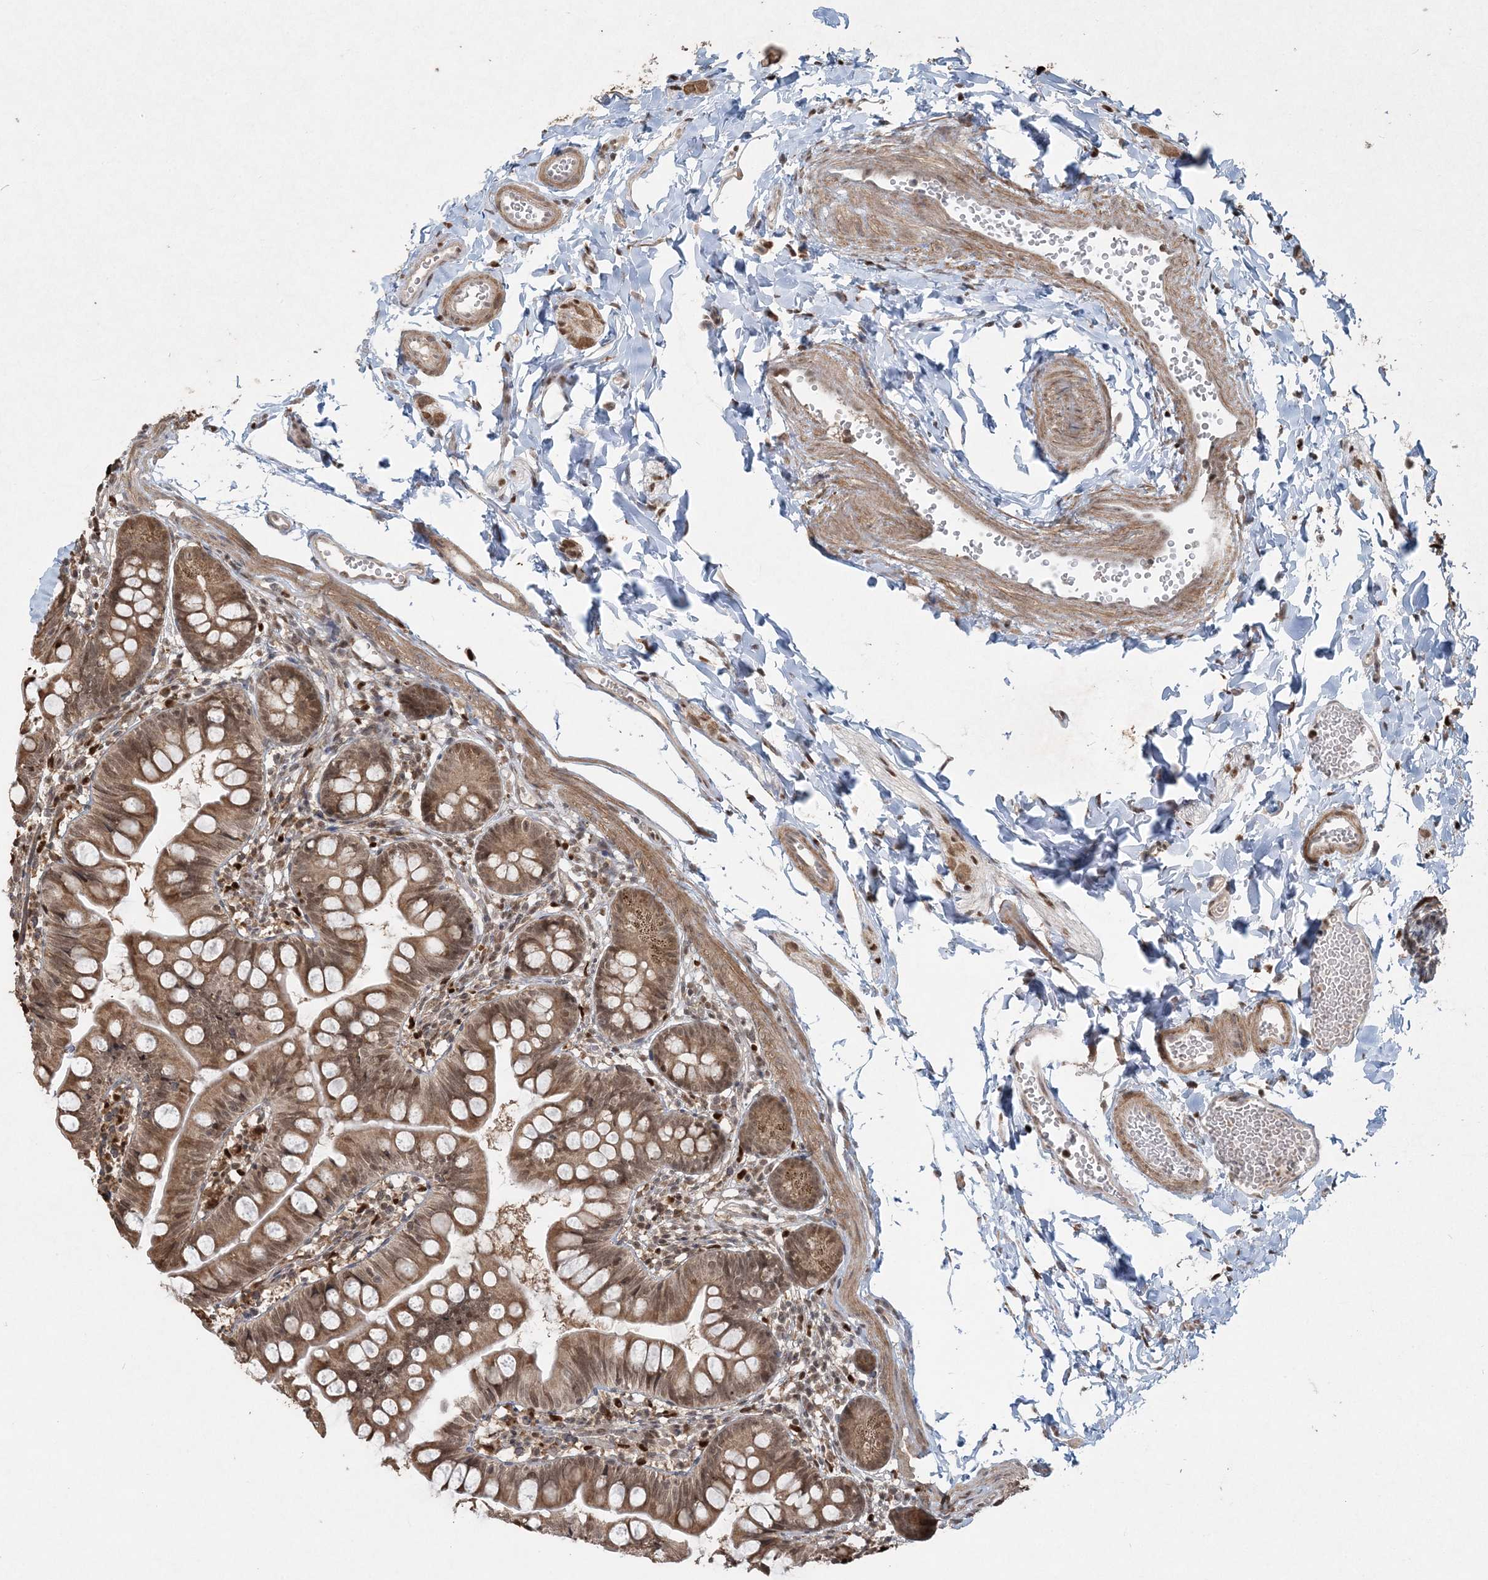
{"staining": {"intensity": "moderate", "quantity": ">75%", "location": "cytoplasmic/membranous,nuclear"}, "tissue": "small intestine", "cell_type": "Glandular cells", "image_type": "normal", "snomed": [{"axis": "morphology", "description": "Normal tissue, NOS"}, {"axis": "topography", "description": "Small intestine"}], "caption": "Protein staining demonstrates moderate cytoplasmic/membranous,nuclear expression in approximately >75% of glandular cells in normal small intestine. The staining is performed using DAB brown chromogen to label protein expression. The nuclei are counter-stained blue using hematoxylin.", "gene": "SLU7", "patient": {"sex": "male", "age": 7}}